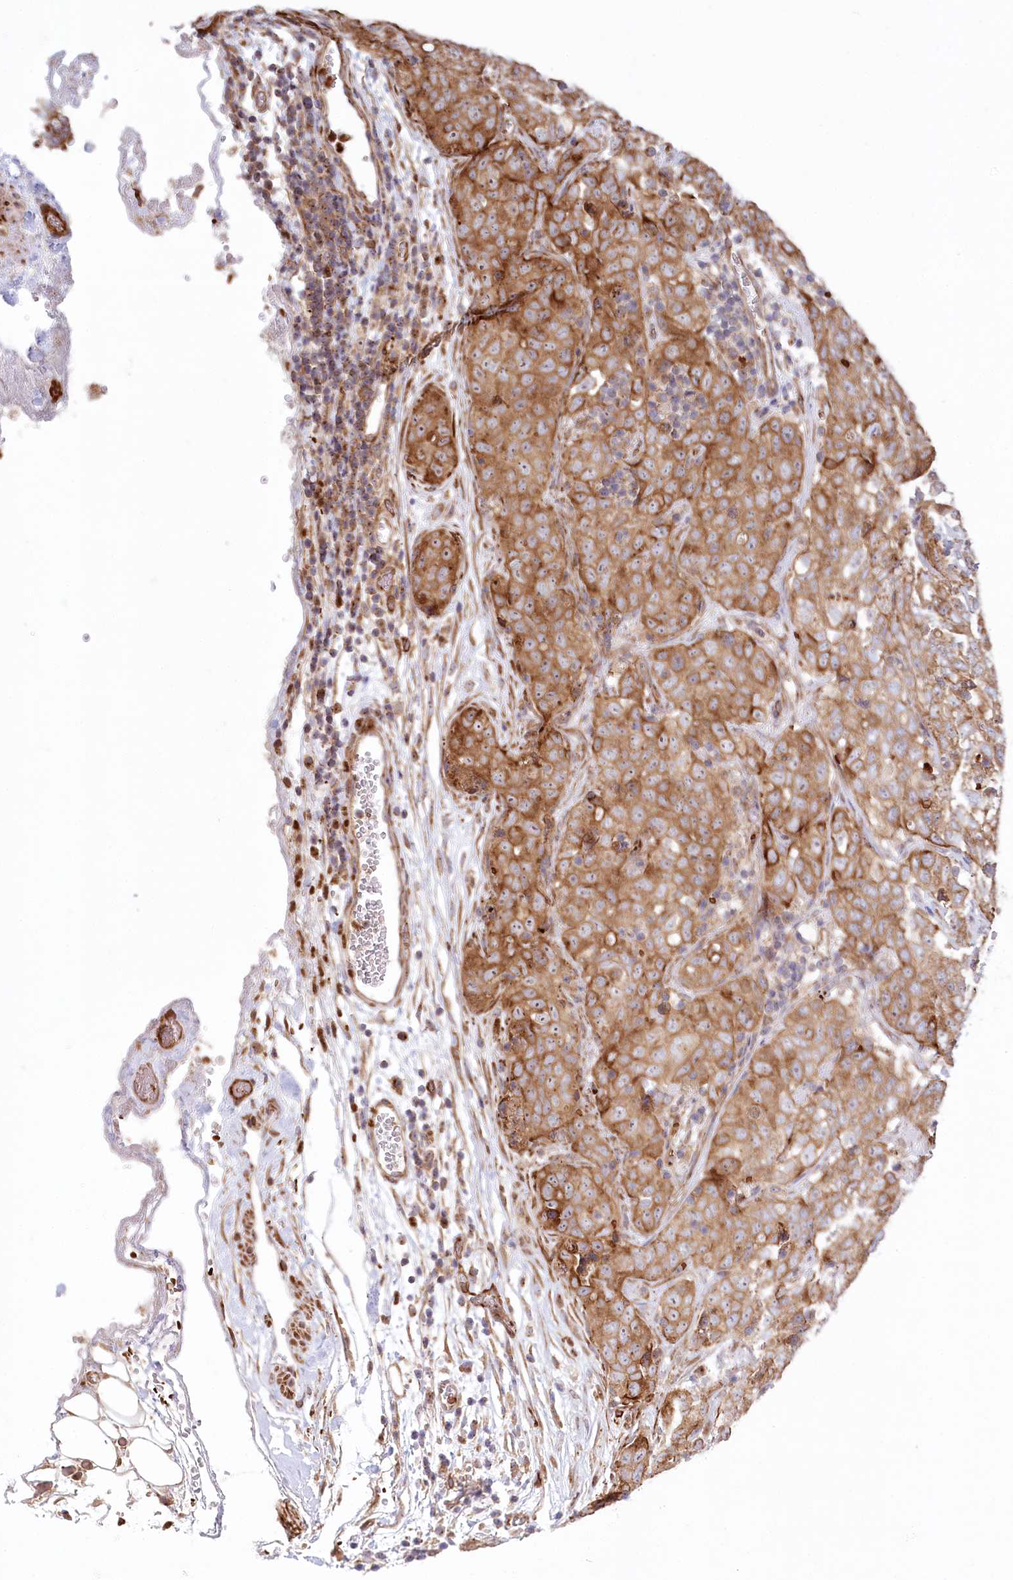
{"staining": {"intensity": "moderate", "quantity": ">75%", "location": "cytoplasmic/membranous"}, "tissue": "stomach cancer", "cell_type": "Tumor cells", "image_type": "cancer", "snomed": [{"axis": "morphology", "description": "Normal tissue, NOS"}, {"axis": "morphology", "description": "Adenocarcinoma, NOS"}, {"axis": "topography", "description": "Lymph node"}, {"axis": "topography", "description": "Stomach"}], "caption": "High-magnification brightfield microscopy of adenocarcinoma (stomach) stained with DAB (brown) and counterstained with hematoxylin (blue). tumor cells exhibit moderate cytoplasmic/membranous positivity is appreciated in about>75% of cells.", "gene": "COMMD3", "patient": {"sex": "male", "age": 48}}